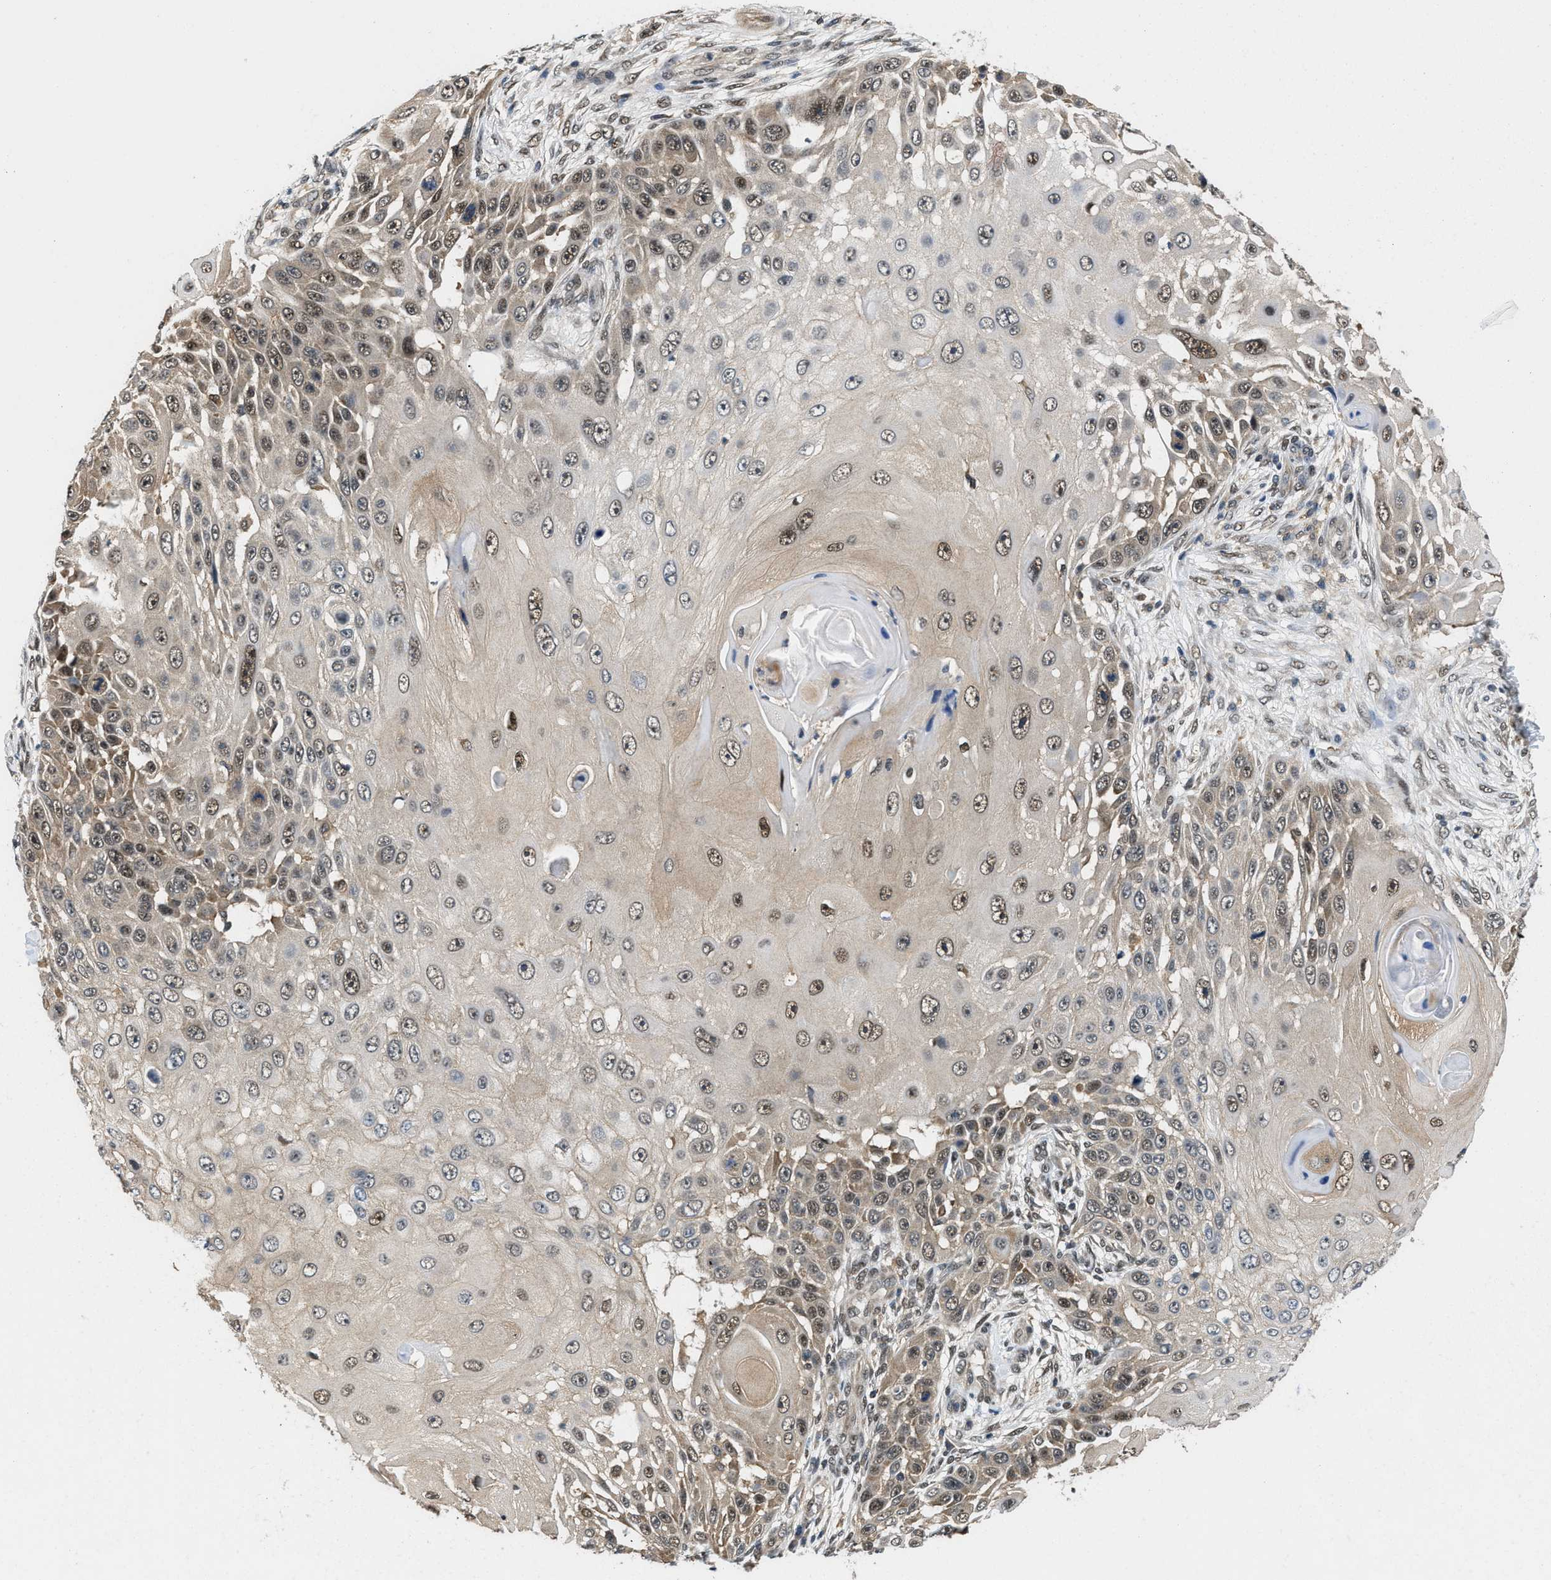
{"staining": {"intensity": "moderate", "quantity": ">75%", "location": "cytoplasmic/membranous,nuclear"}, "tissue": "skin cancer", "cell_type": "Tumor cells", "image_type": "cancer", "snomed": [{"axis": "morphology", "description": "Squamous cell carcinoma, NOS"}, {"axis": "topography", "description": "Skin"}], "caption": "Tumor cells exhibit medium levels of moderate cytoplasmic/membranous and nuclear expression in about >75% of cells in human squamous cell carcinoma (skin). The protein of interest is stained brown, and the nuclei are stained in blue (DAB (3,3'-diaminobenzidine) IHC with brightfield microscopy, high magnification).", "gene": "ATF7IP", "patient": {"sex": "female", "age": 44}}